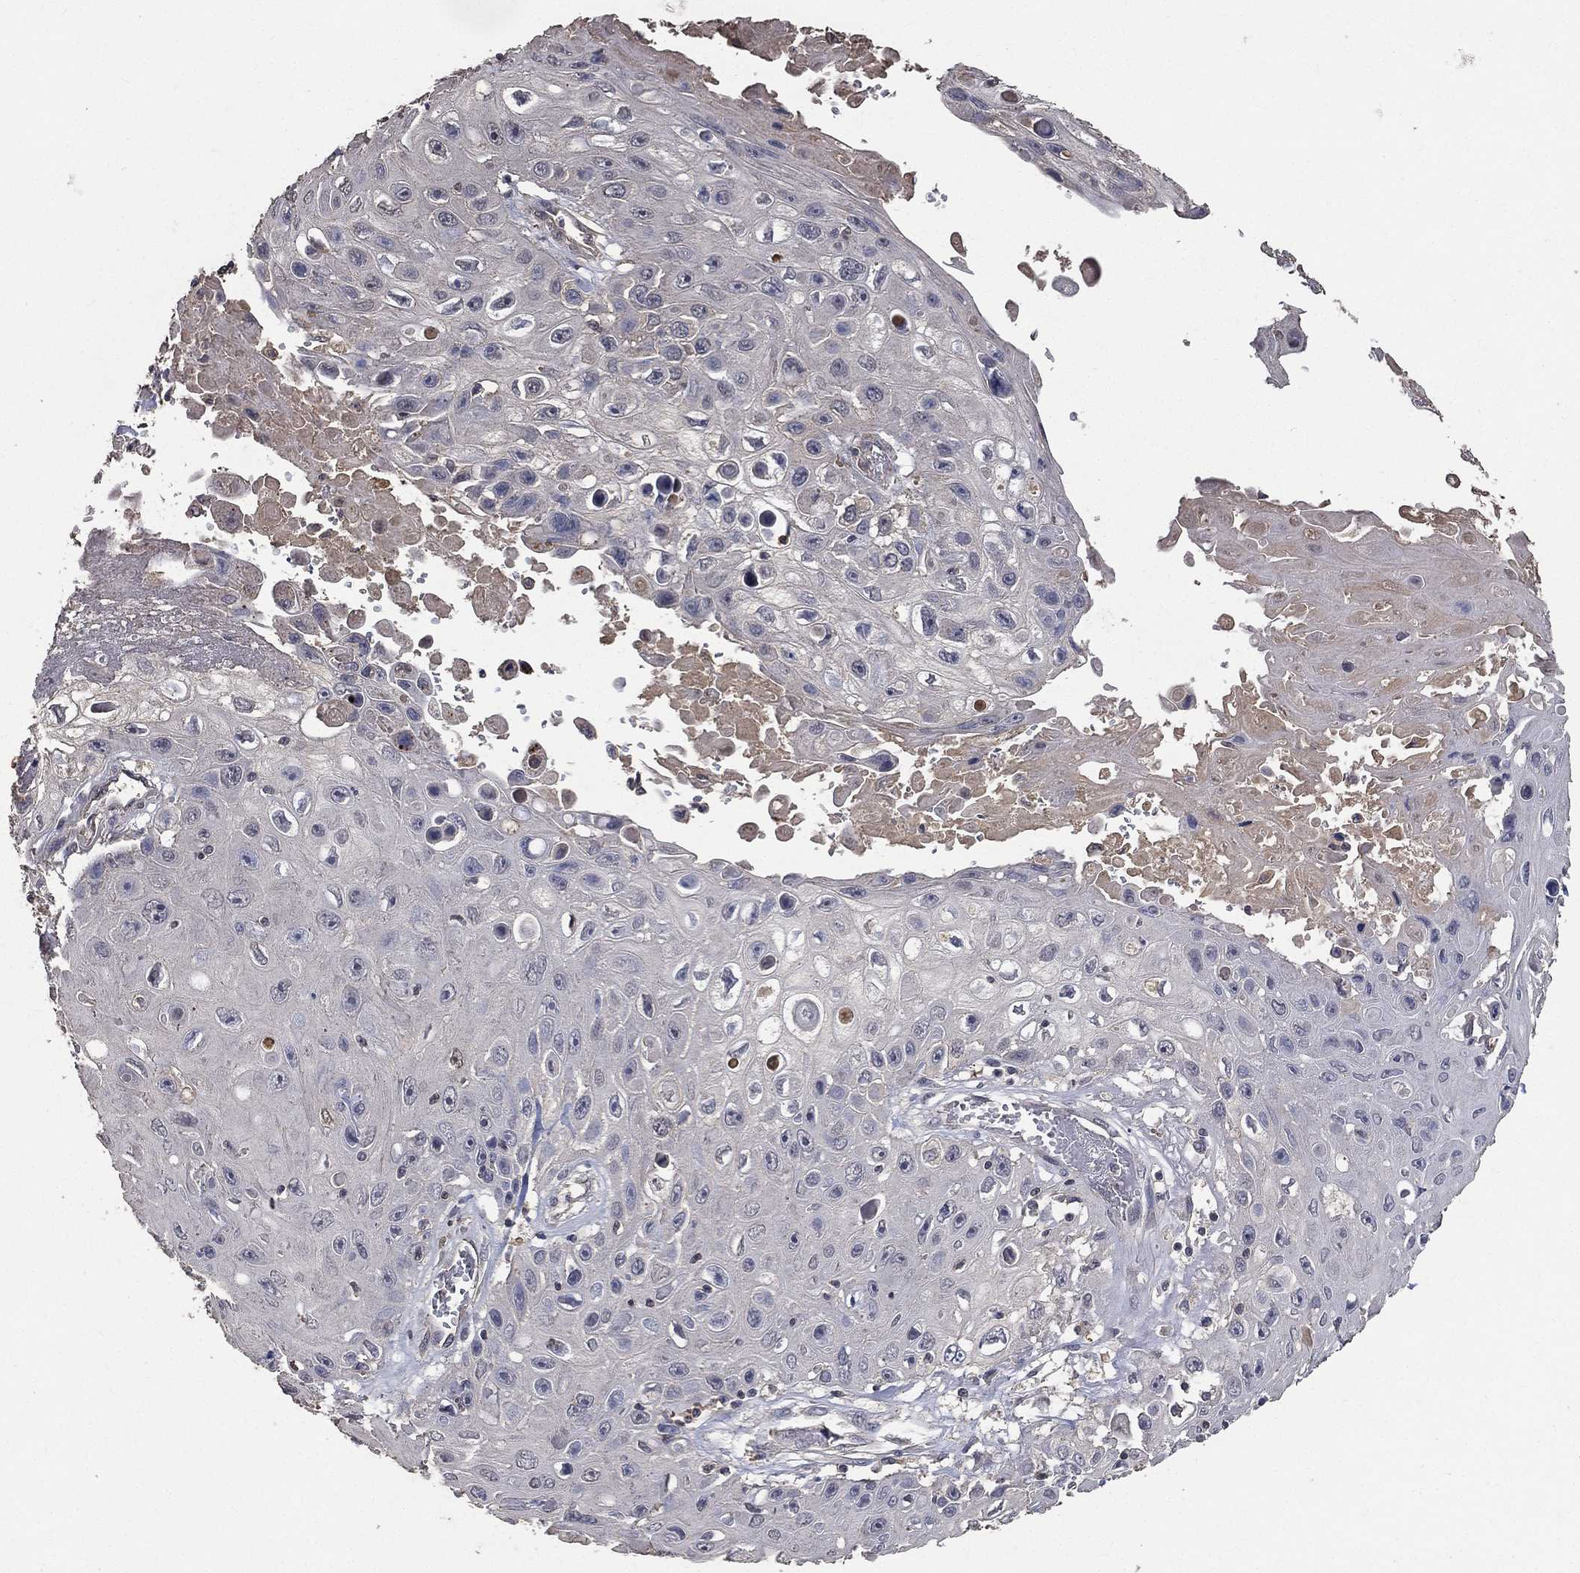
{"staining": {"intensity": "negative", "quantity": "none", "location": "none"}, "tissue": "skin cancer", "cell_type": "Tumor cells", "image_type": "cancer", "snomed": [{"axis": "morphology", "description": "Squamous cell carcinoma, NOS"}, {"axis": "topography", "description": "Skin"}], "caption": "High power microscopy histopathology image of an immunohistochemistry (IHC) micrograph of skin squamous cell carcinoma, revealing no significant staining in tumor cells.", "gene": "SNAP25", "patient": {"sex": "male", "age": 82}}